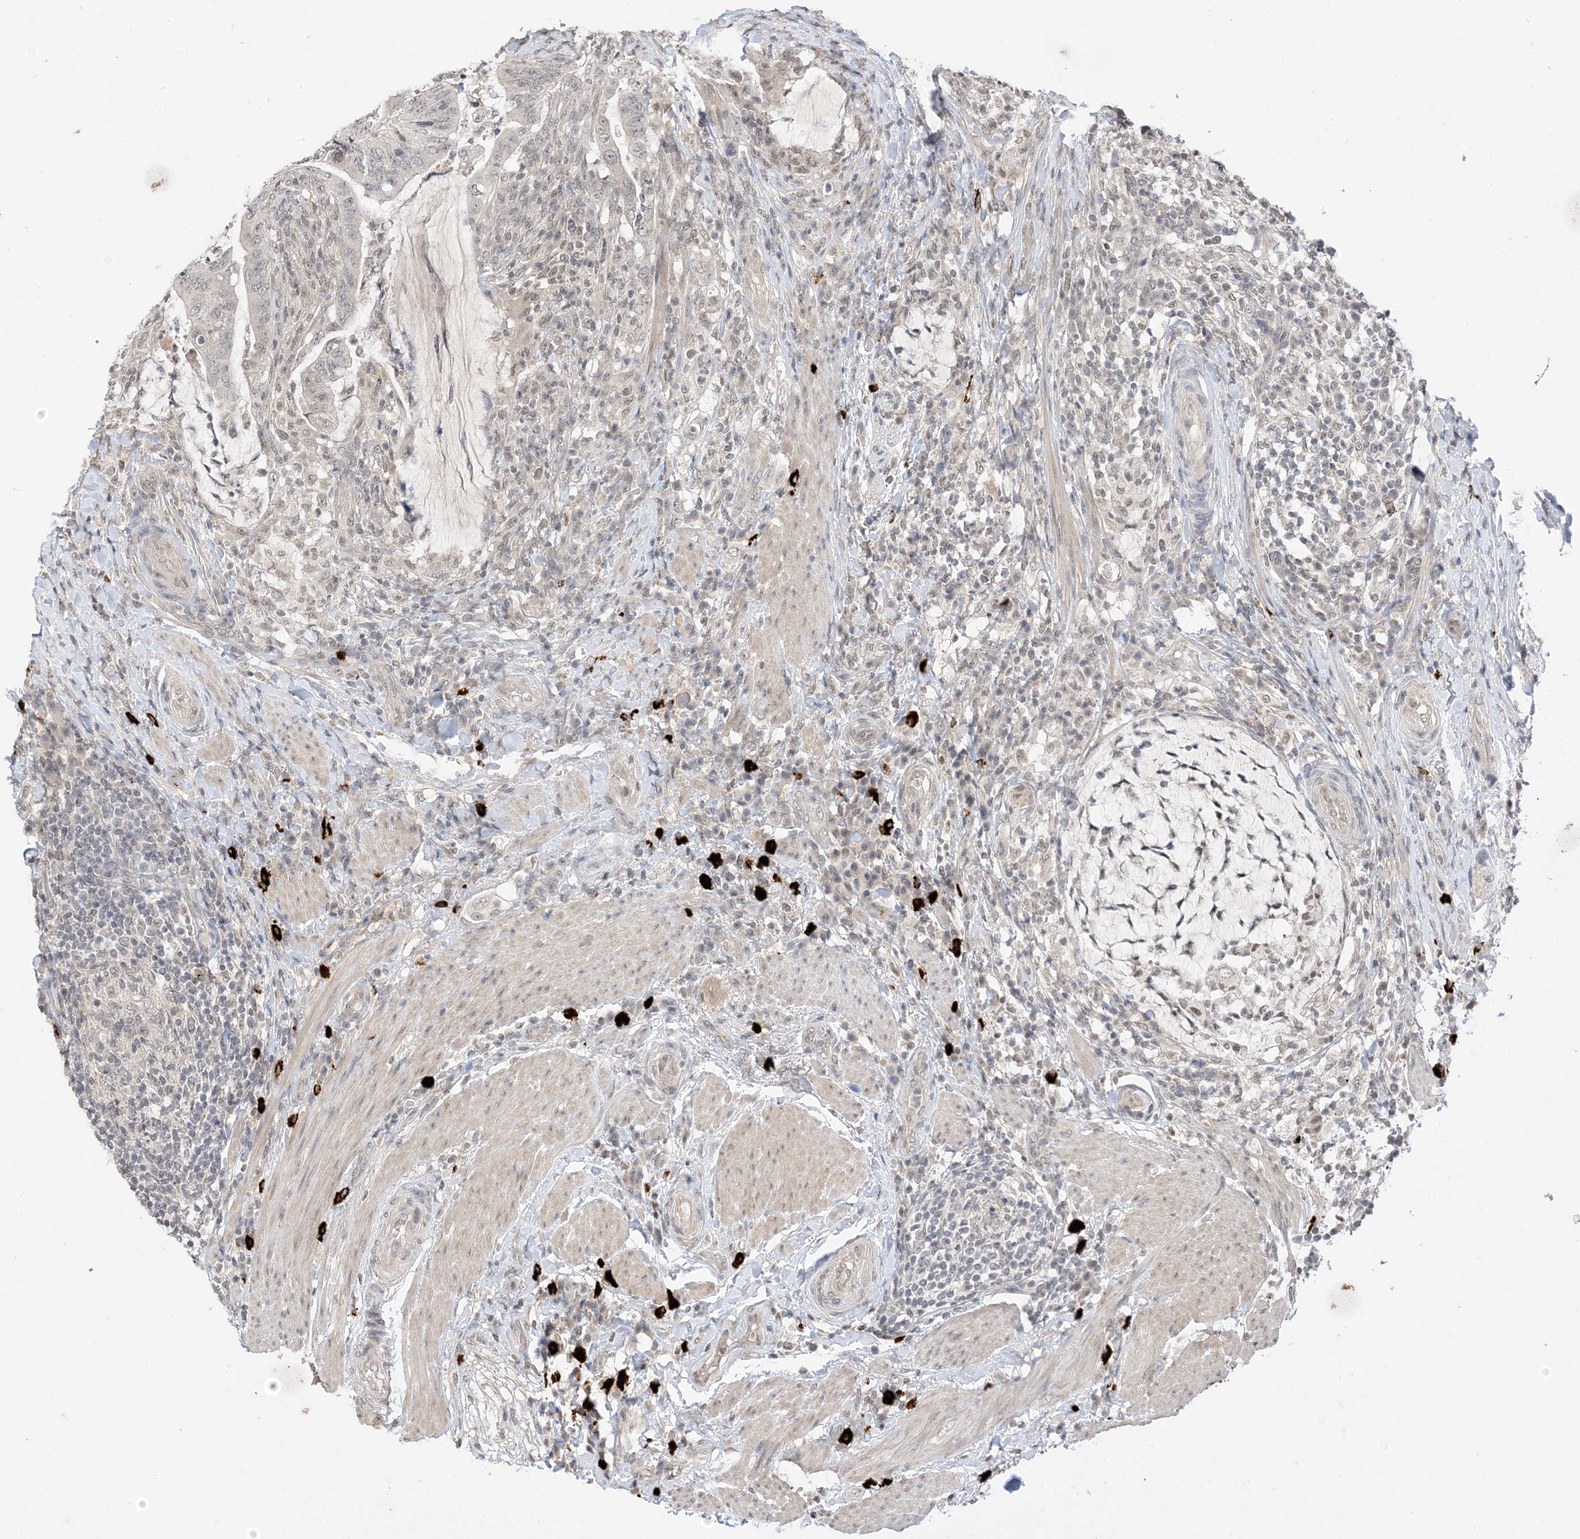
{"staining": {"intensity": "negative", "quantity": "none", "location": "none"}, "tissue": "colorectal cancer", "cell_type": "Tumor cells", "image_type": "cancer", "snomed": [{"axis": "morphology", "description": "Adenocarcinoma, NOS"}, {"axis": "topography", "description": "Colon"}], "caption": "Immunohistochemistry (IHC) histopathology image of neoplastic tissue: adenocarcinoma (colorectal) stained with DAB (3,3'-diaminobenzidine) displays no significant protein staining in tumor cells. Brightfield microscopy of IHC stained with DAB (3,3'-diaminobenzidine) (brown) and hematoxylin (blue), captured at high magnification.", "gene": "RANBP9", "patient": {"sex": "female", "age": 66}}